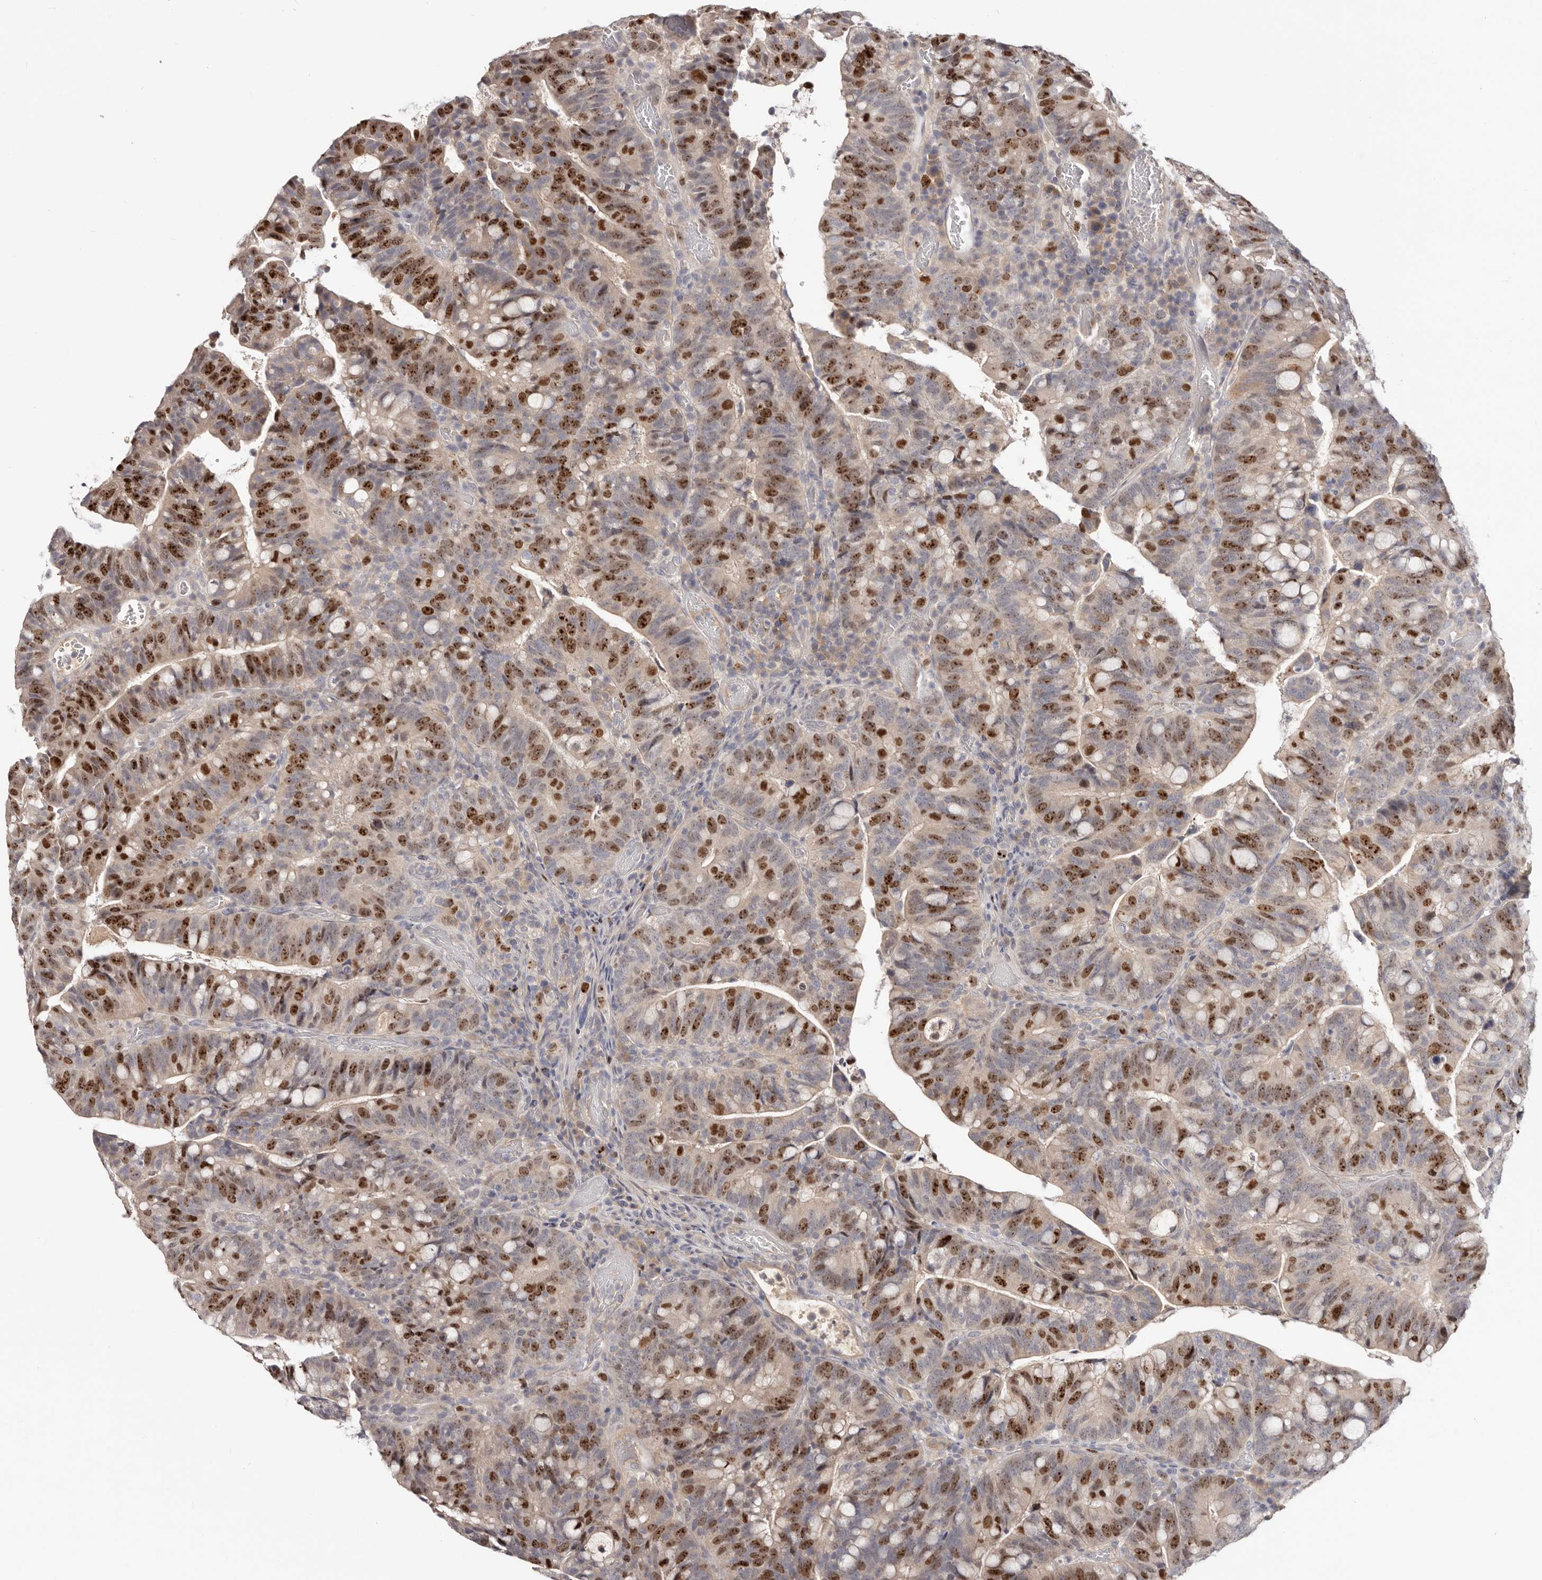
{"staining": {"intensity": "strong", "quantity": ">75%", "location": "nuclear"}, "tissue": "colorectal cancer", "cell_type": "Tumor cells", "image_type": "cancer", "snomed": [{"axis": "morphology", "description": "Adenocarcinoma, NOS"}, {"axis": "topography", "description": "Colon"}], "caption": "Protein staining by IHC exhibits strong nuclear staining in approximately >75% of tumor cells in colorectal cancer.", "gene": "CCDC190", "patient": {"sex": "female", "age": 66}}